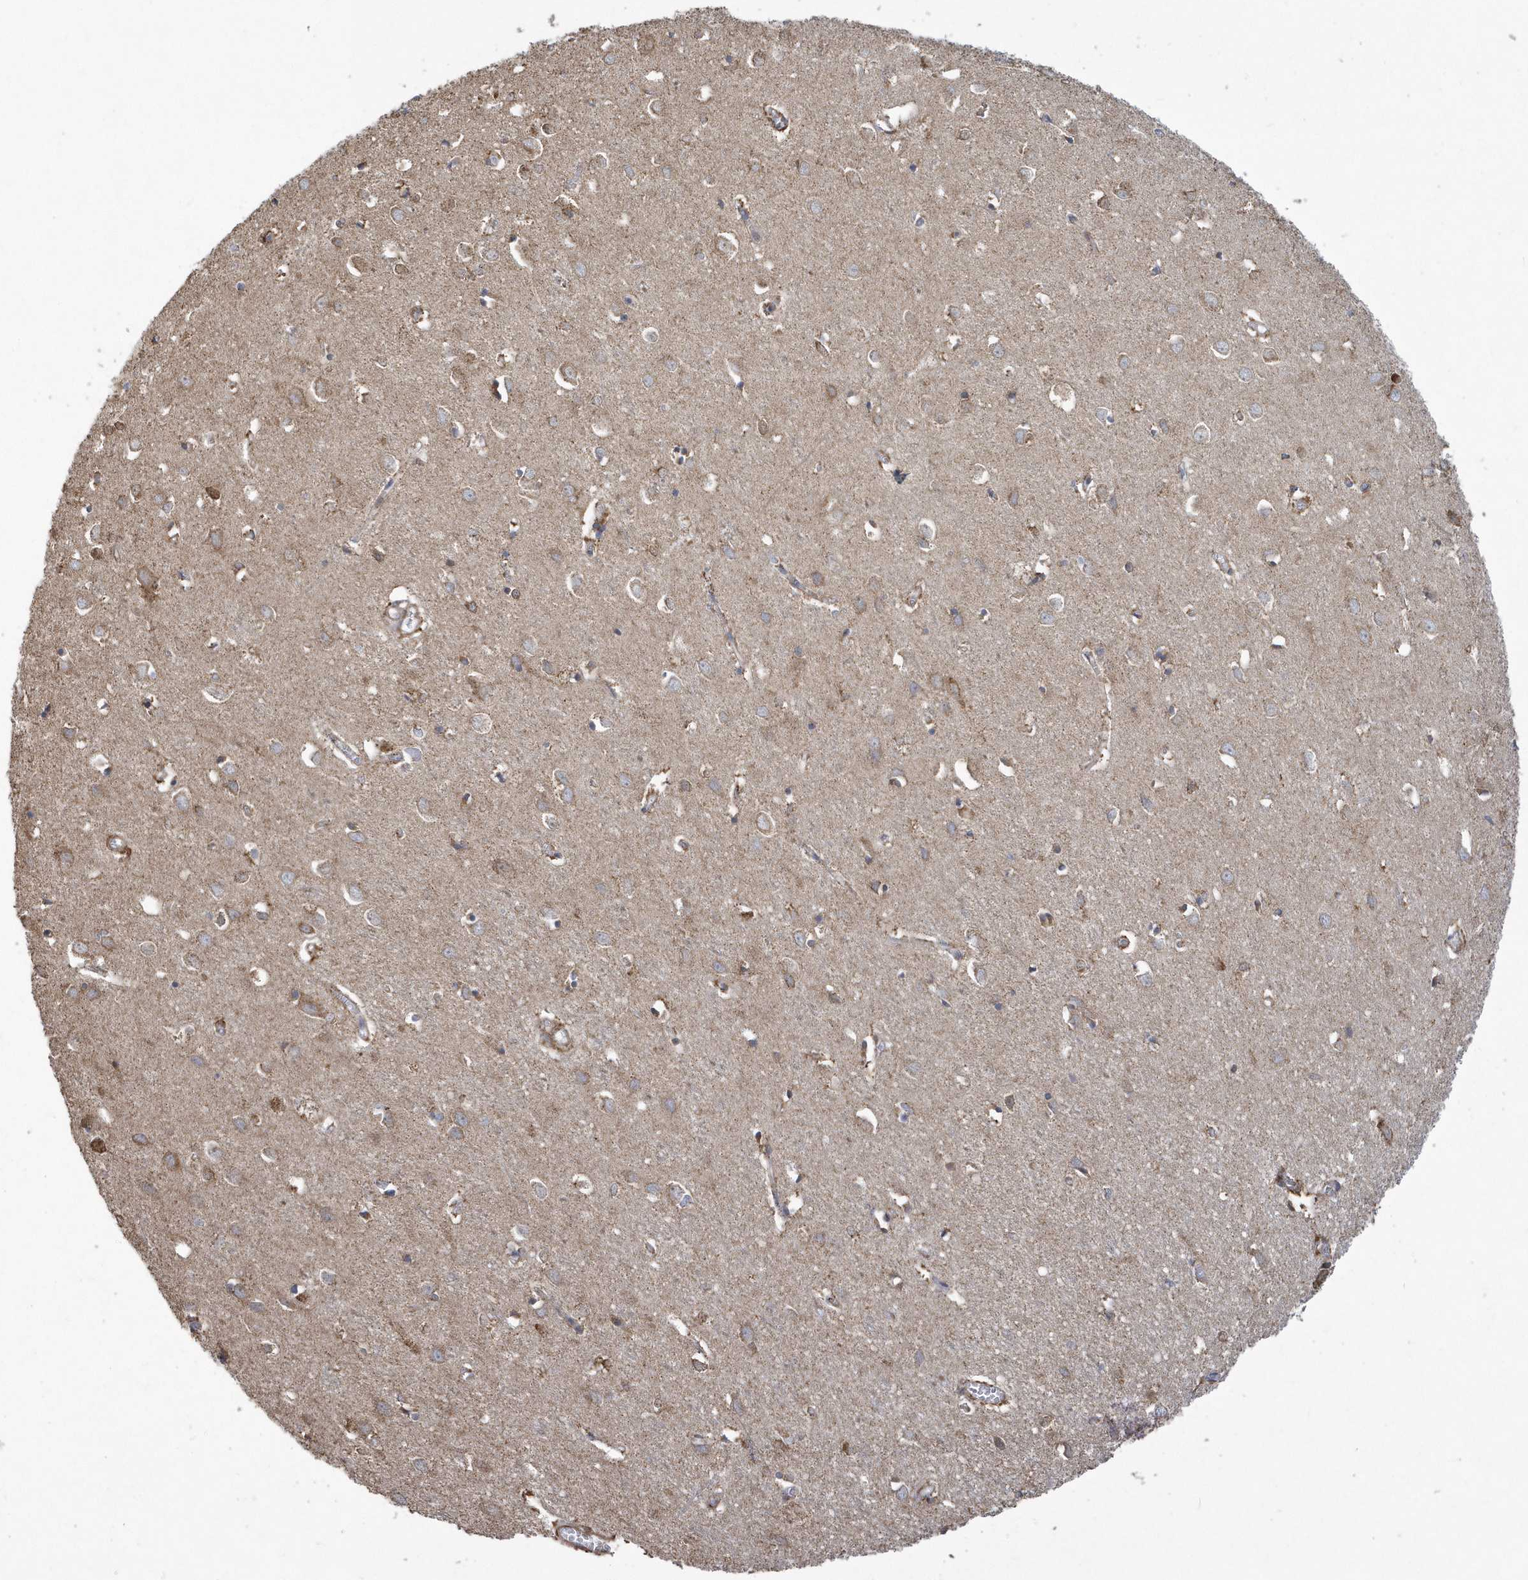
{"staining": {"intensity": "weak", "quantity": ">75%", "location": "cytoplasmic/membranous"}, "tissue": "cerebral cortex", "cell_type": "Endothelial cells", "image_type": "normal", "snomed": [{"axis": "morphology", "description": "Normal tissue, NOS"}, {"axis": "topography", "description": "Cerebral cortex"}], "caption": "Immunohistochemistry (IHC) (DAB (3,3'-diaminobenzidine)) staining of unremarkable human cerebral cortex exhibits weak cytoplasmic/membranous protein staining in approximately >75% of endothelial cells. (DAB = brown stain, brightfield microscopy at high magnification).", "gene": "SLX9", "patient": {"sex": "female", "age": 64}}